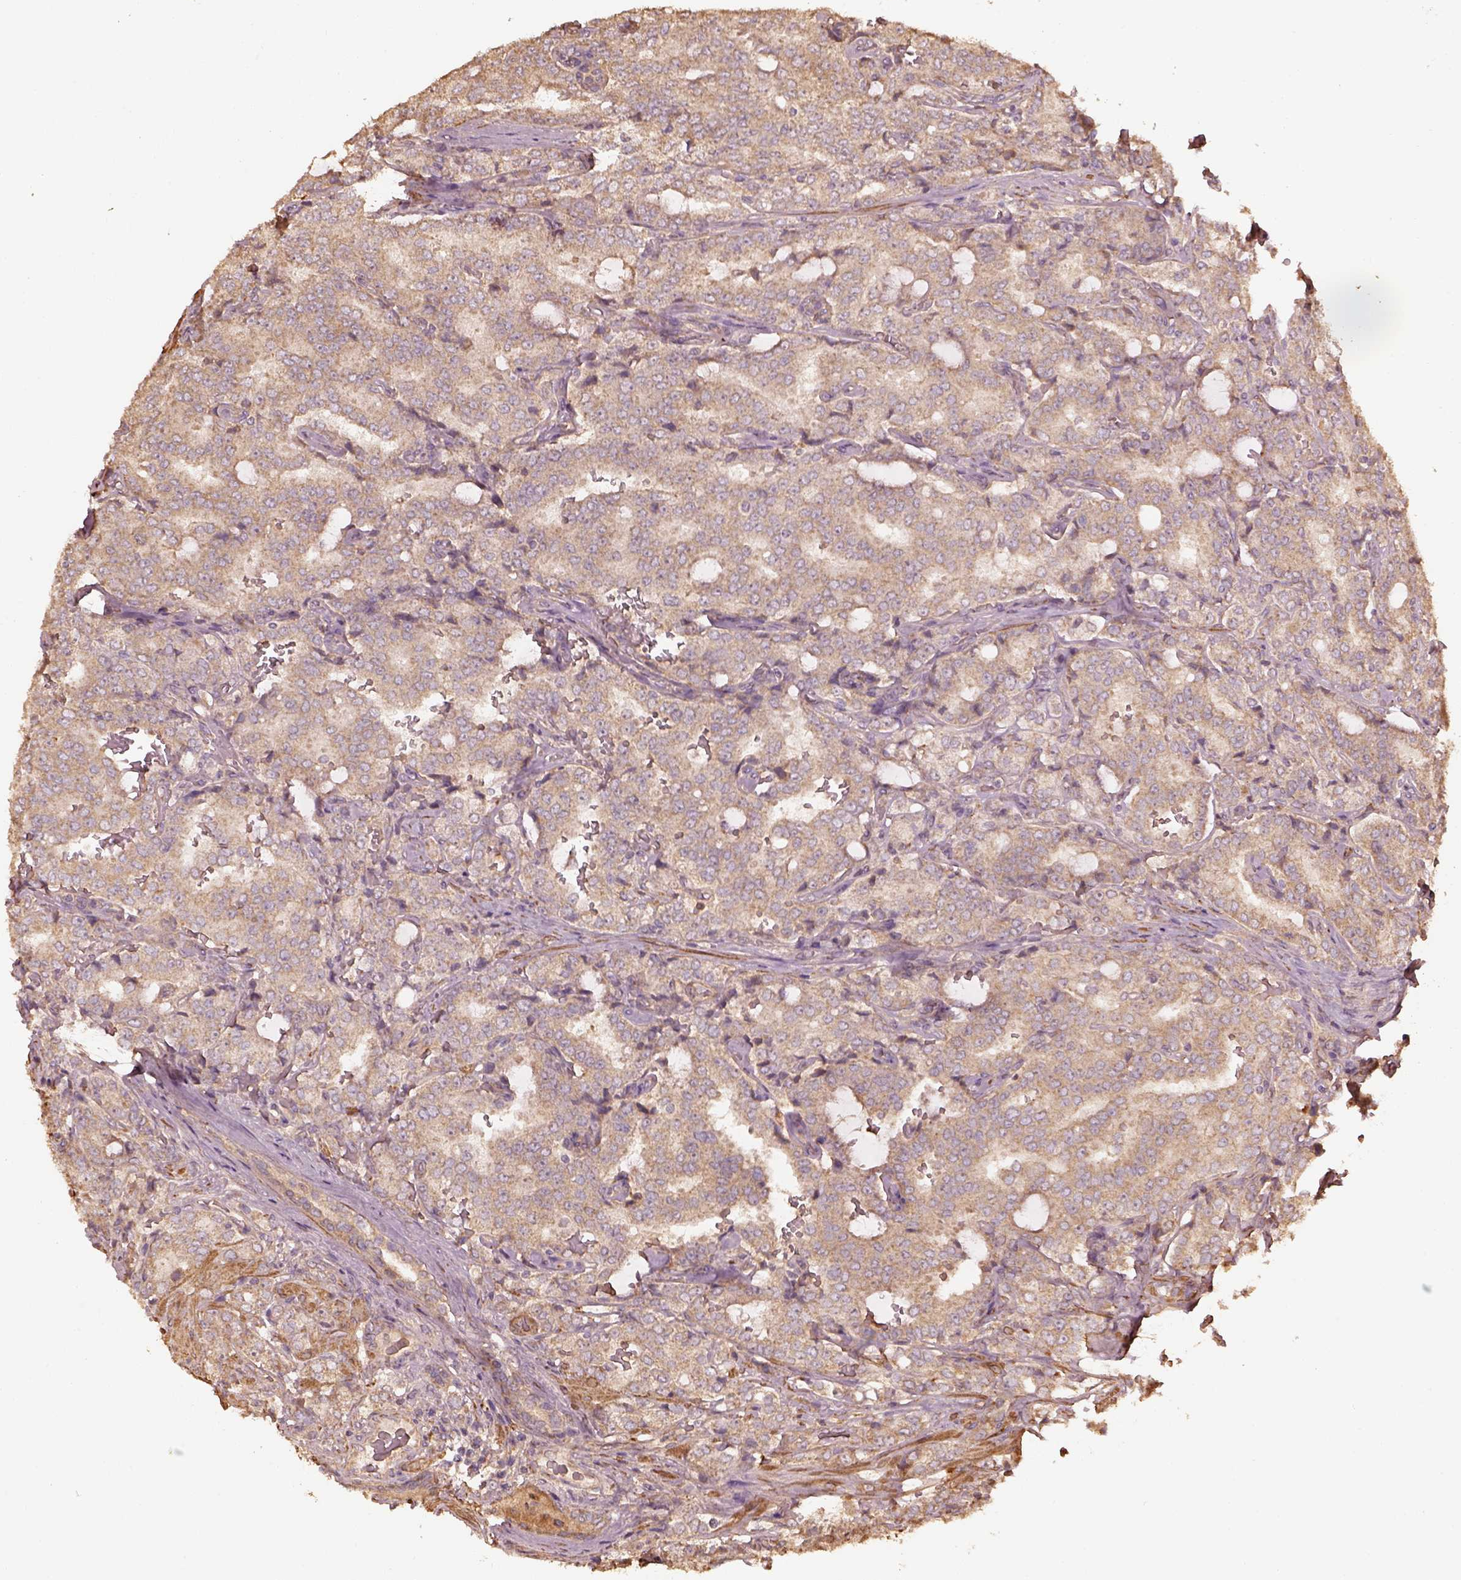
{"staining": {"intensity": "weak", "quantity": ">75%", "location": "cytoplasmic/membranous"}, "tissue": "prostate cancer", "cell_type": "Tumor cells", "image_type": "cancer", "snomed": [{"axis": "morphology", "description": "Adenocarcinoma, NOS"}, {"axis": "topography", "description": "Prostate"}], "caption": "Prostate adenocarcinoma was stained to show a protein in brown. There is low levels of weak cytoplasmic/membranous expression in approximately >75% of tumor cells. Nuclei are stained in blue.", "gene": "METTL4", "patient": {"sex": "male", "age": 65}}